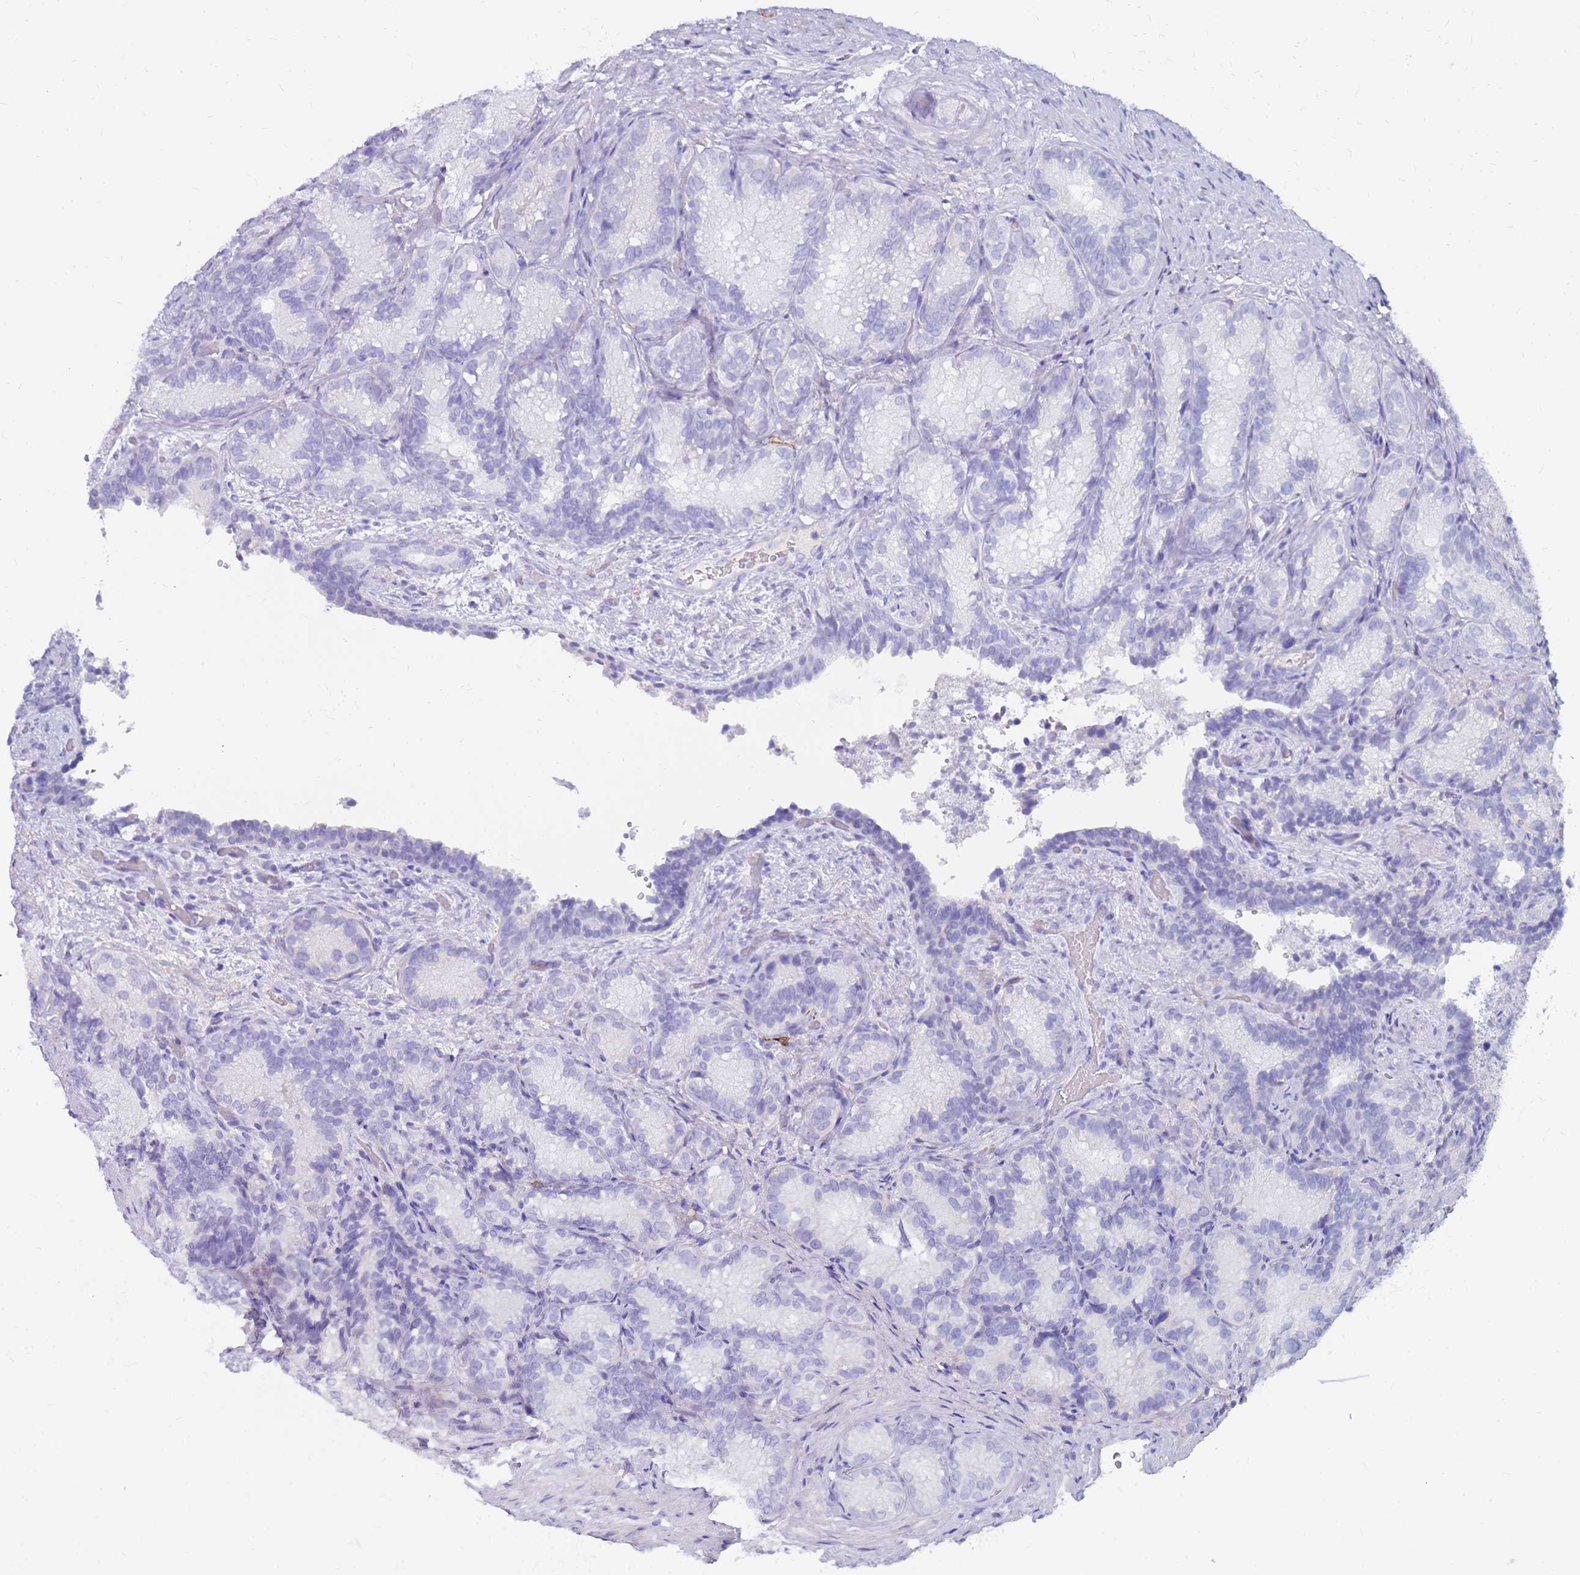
{"staining": {"intensity": "negative", "quantity": "none", "location": "none"}, "tissue": "seminal vesicle", "cell_type": "Glandular cells", "image_type": "normal", "snomed": [{"axis": "morphology", "description": "Normal tissue, NOS"}, {"axis": "topography", "description": "Seminal veicle"}], "caption": "Immunohistochemical staining of normal human seminal vesicle shows no significant positivity in glandular cells.", "gene": "EVPLL", "patient": {"sex": "male", "age": 58}}